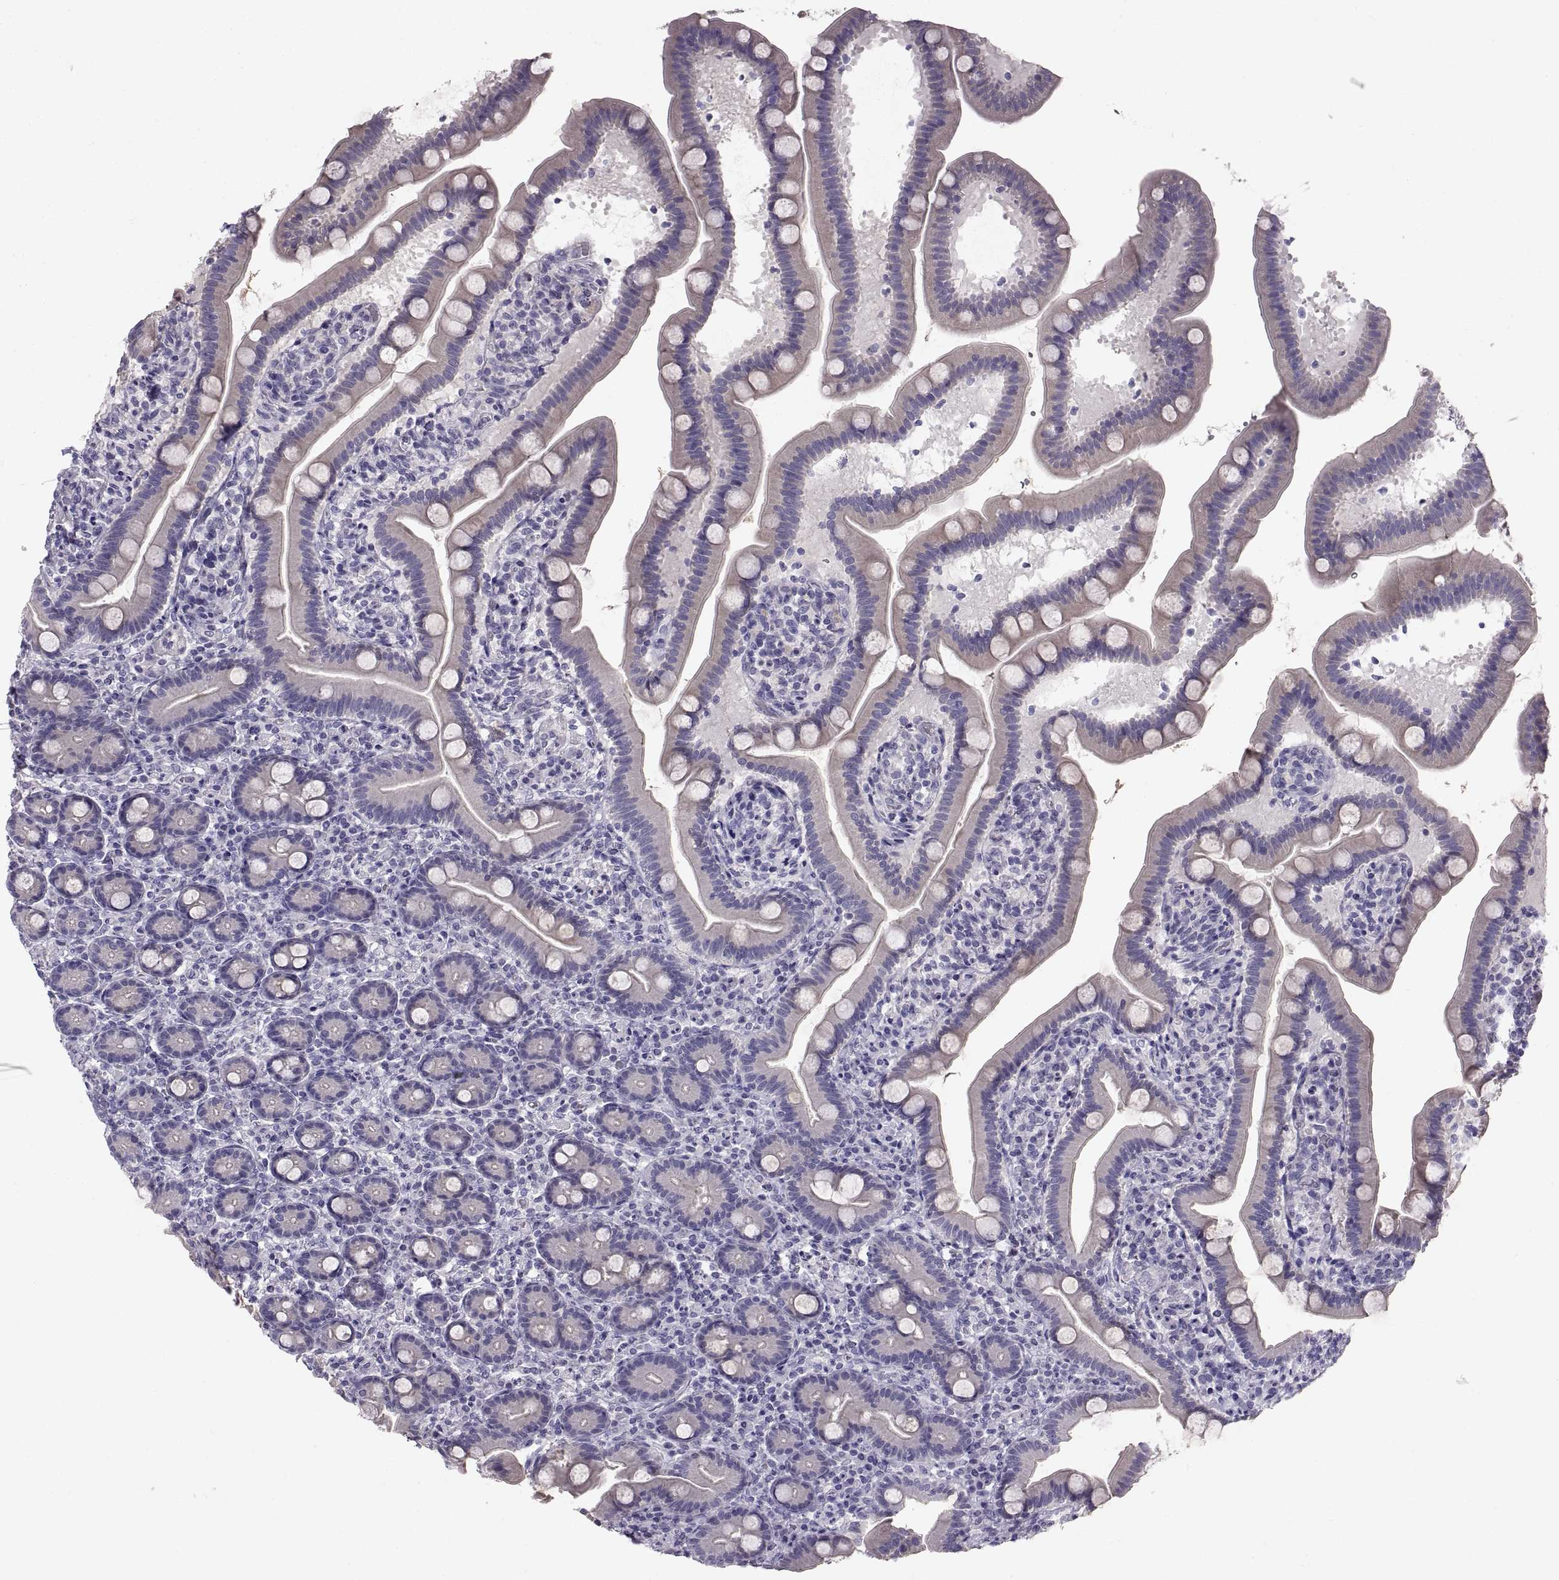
{"staining": {"intensity": "negative", "quantity": "none", "location": "none"}, "tissue": "small intestine", "cell_type": "Glandular cells", "image_type": "normal", "snomed": [{"axis": "morphology", "description": "Normal tissue, NOS"}, {"axis": "topography", "description": "Small intestine"}], "caption": "Immunohistochemical staining of unremarkable human small intestine displays no significant positivity in glandular cells.", "gene": "ADAM32", "patient": {"sex": "male", "age": 66}}